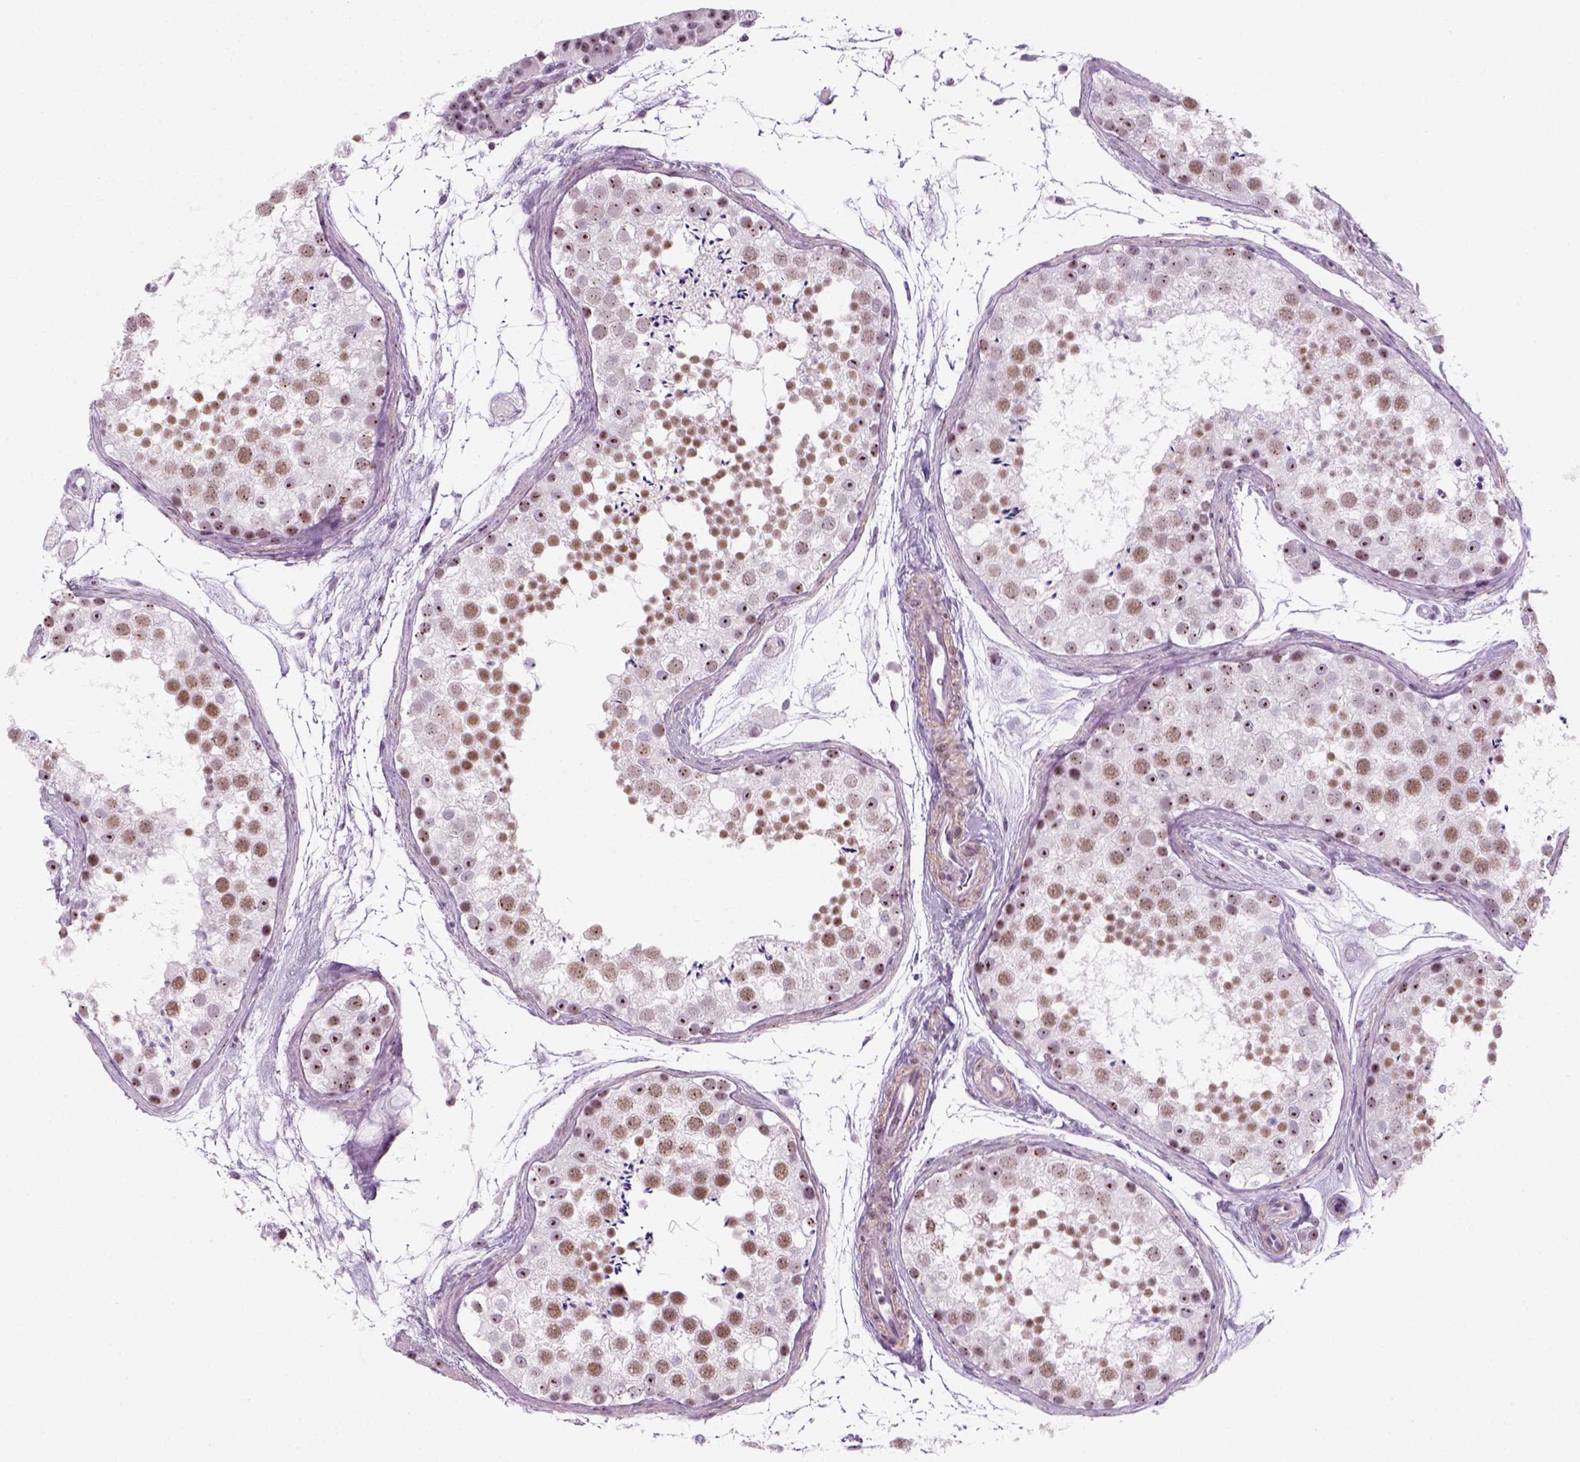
{"staining": {"intensity": "moderate", "quantity": ">75%", "location": "nuclear"}, "tissue": "testis", "cell_type": "Cells in seminiferous ducts", "image_type": "normal", "snomed": [{"axis": "morphology", "description": "Normal tissue, NOS"}, {"axis": "topography", "description": "Testis"}], "caption": "This micrograph reveals benign testis stained with immunohistochemistry (IHC) to label a protein in brown. The nuclear of cells in seminiferous ducts show moderate positivity for the protein. Nuclei are counter-stained blue.", "gene": "ZNF865", "patient": {"sex": "male", "age": 41}}